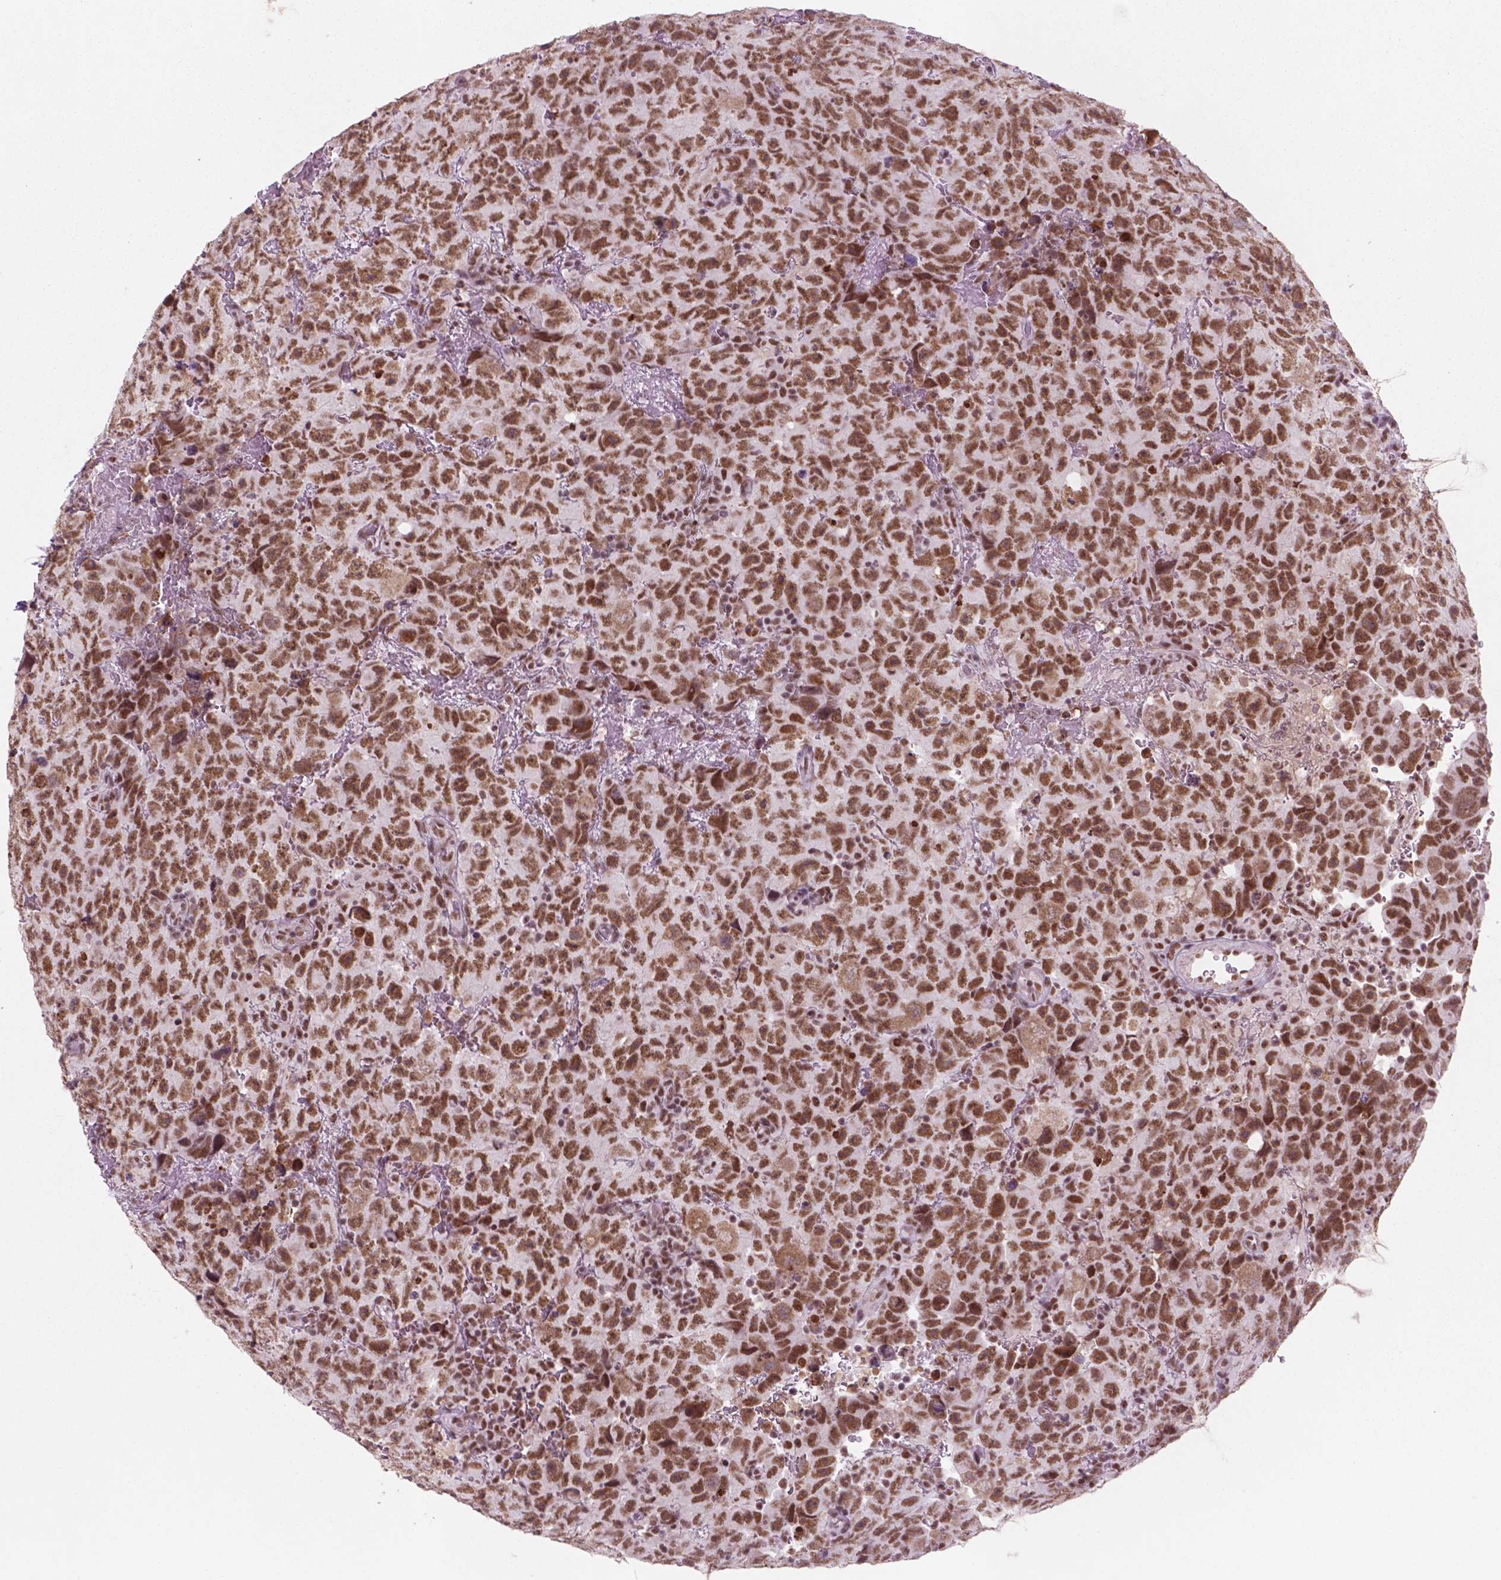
{"staining": {"intensity": "moderate", "quantity": ">75%", "location": "nuclear"}, "tissue": "testis cancer", "cell_type": "Tumor cells", "image_type": "cancer", "snomed": [{"axis": "morphology", "description": "Carcinoma, Embryonal, NOS"}, {"axis": "topography", "description": "Testis"}], "caption": "Tumor cells display medium levels of moderate nuclear staining in about >75% of cells in testis cancer.", "gene": "CTR9", "patient": {"sex": "male", "age": 24}}